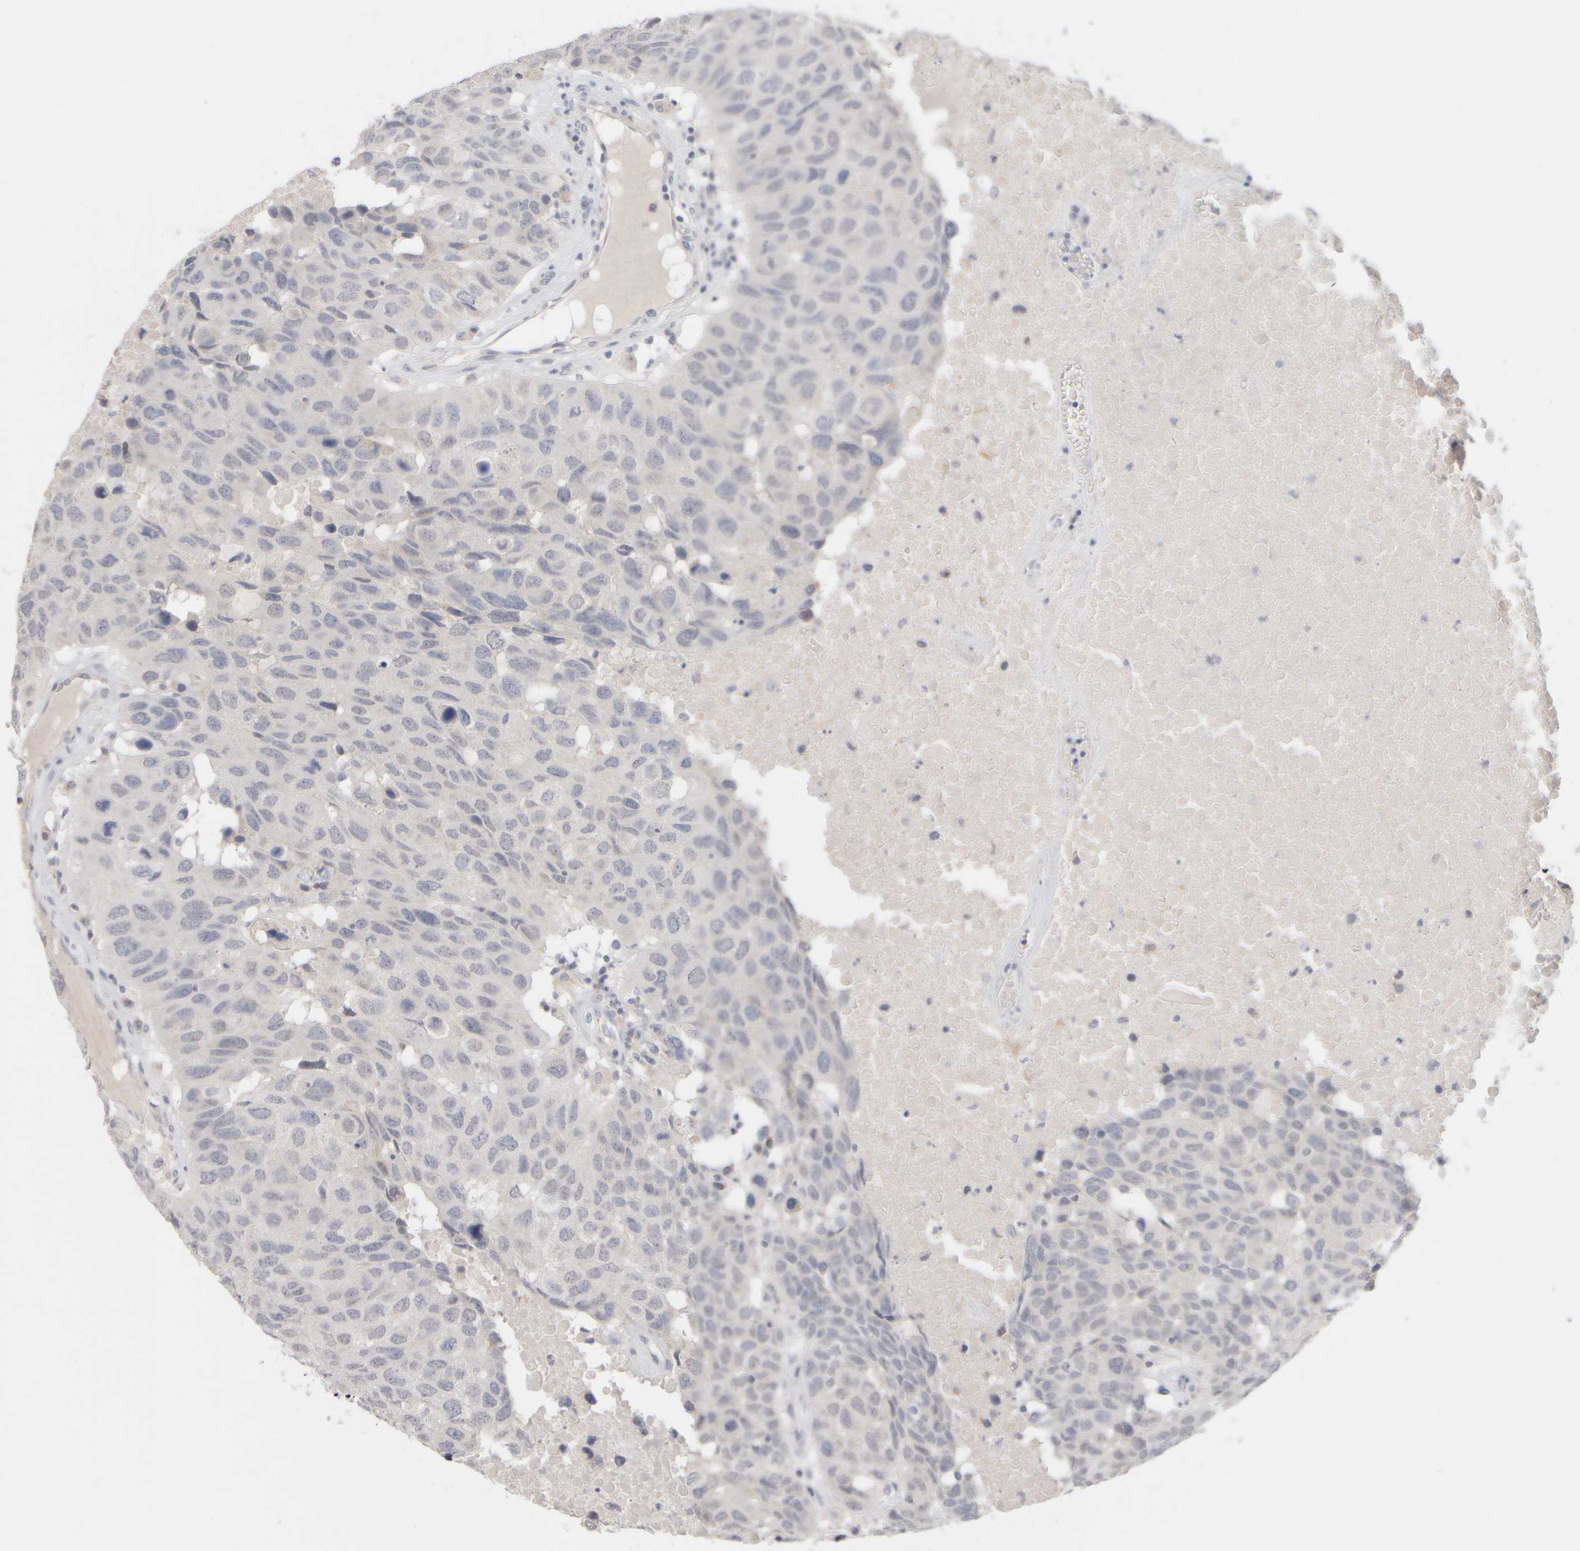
{"staining": {"intensity": "negative", "quantity": "none", "location": "none"}, "tissue": "head and neck cancer", "cell_type": "Tumor cells", "image_type": "cancer", "snomed": [{"axis": "morphology", "description": "Squamous cell carcinoma, NOS"}, {"axis": "topography", "description": "Head-Neck"}], "caption": "Head and neck cancer was stained to show a protein in brown. There is no significant expression in tumor cells. The staining is performed using DAB brown chromogen with nuclei counter-stained in using hematoxylin.", "gene": "ZNF112", "patient": {"sex": "male", "age": 66}}